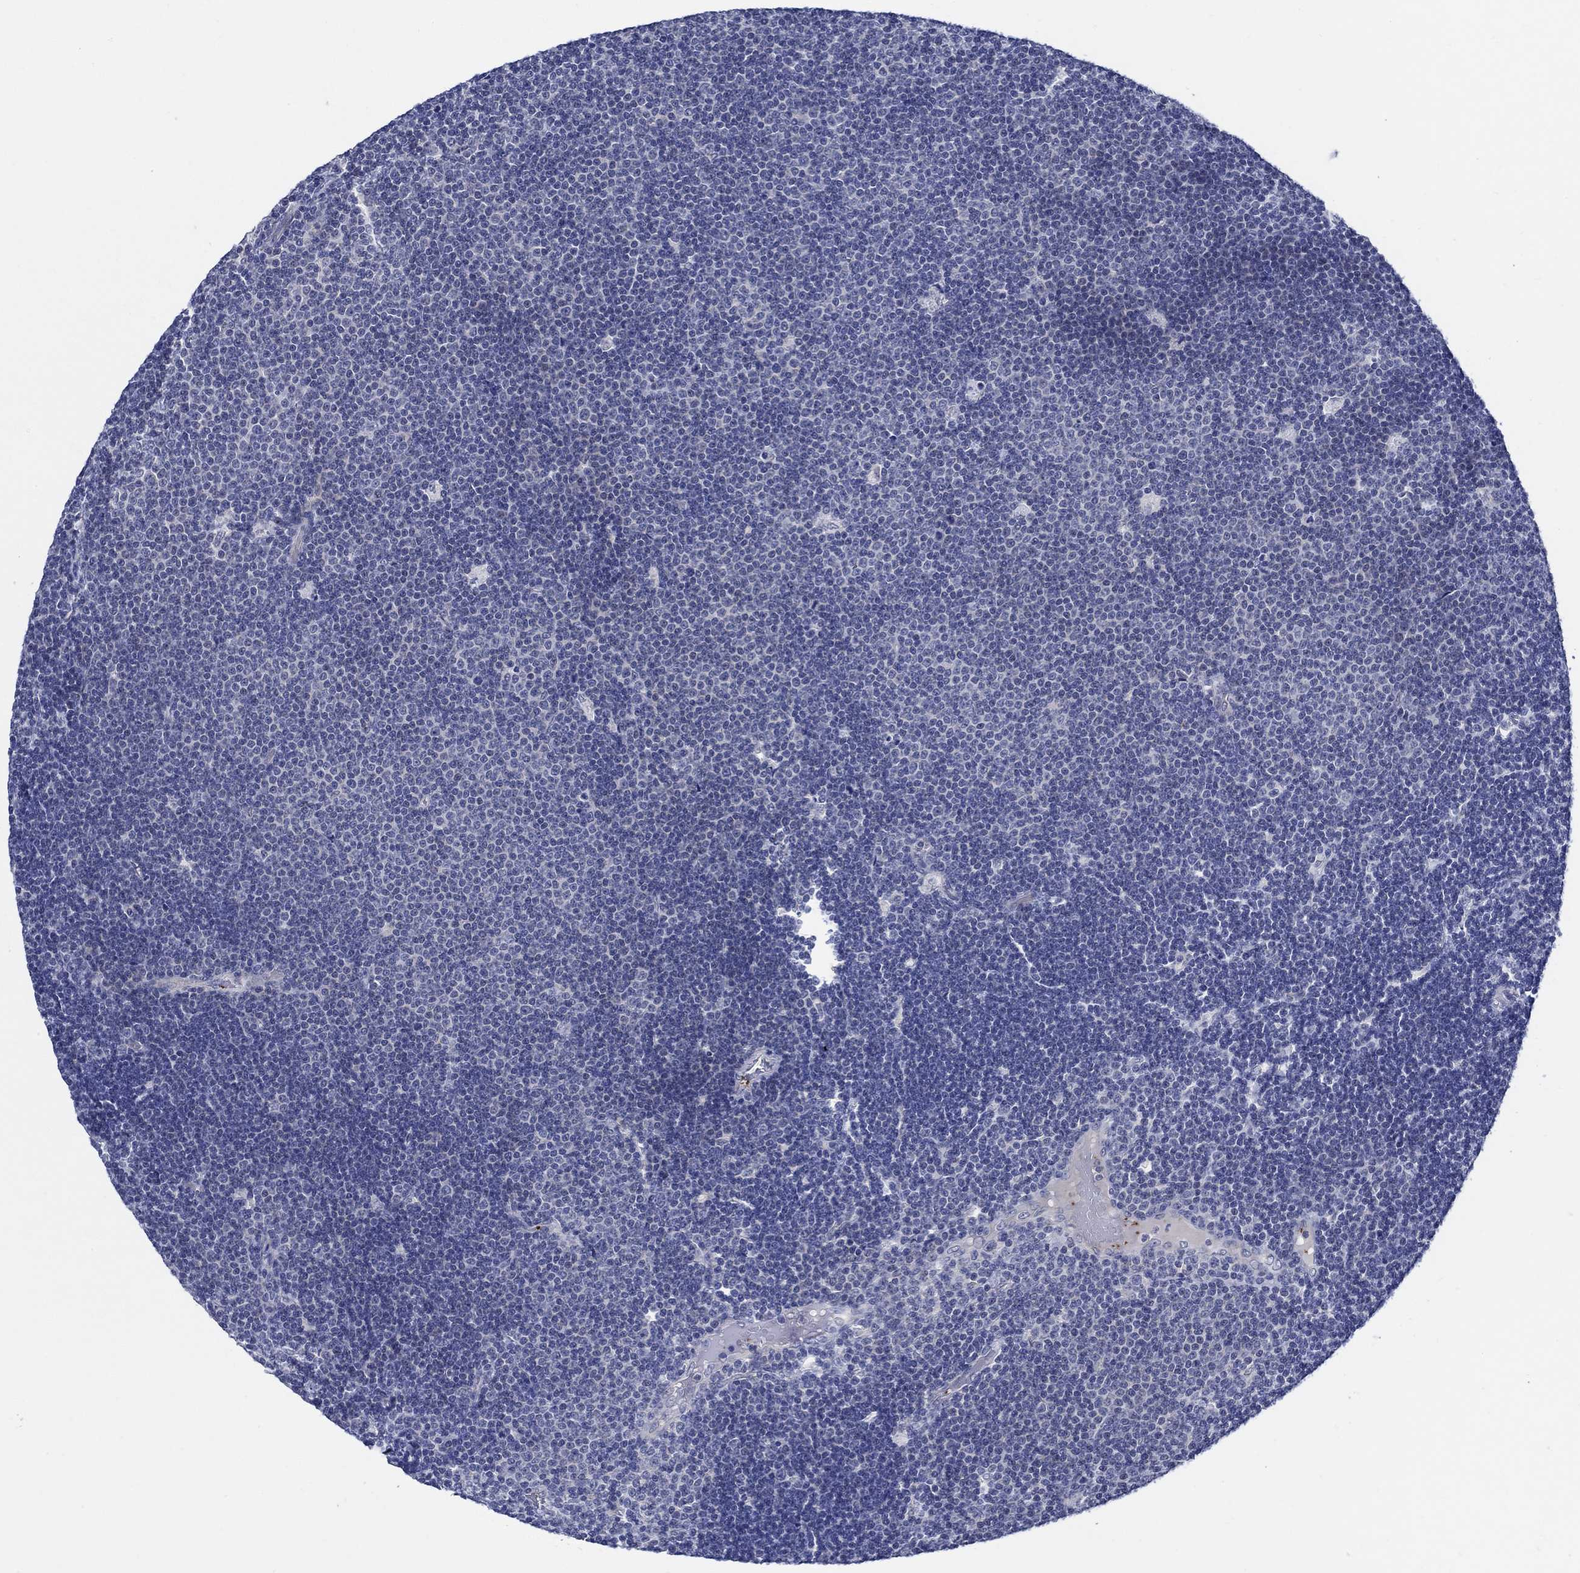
{"staining": {"intensity": "negative", "quantity": "none", "location": "none"}, "tissue": "lymphoma", "cell_type": "Tumor cells", "image_type": "cancer", "snomed": [{"axis": "morphology", "description": "Malignant lymphoma, non-Hodgkin's type, Low grade"}, {"axis": "topography", "description": "Brain"}], "caption": "IHC of human malignant lymphoma, non-Hodgkin's type (low-grade) demonstrates no expression in tumor cells.", "gene": "ALOX12", "patient": {"sex": "female", "age": 66}}